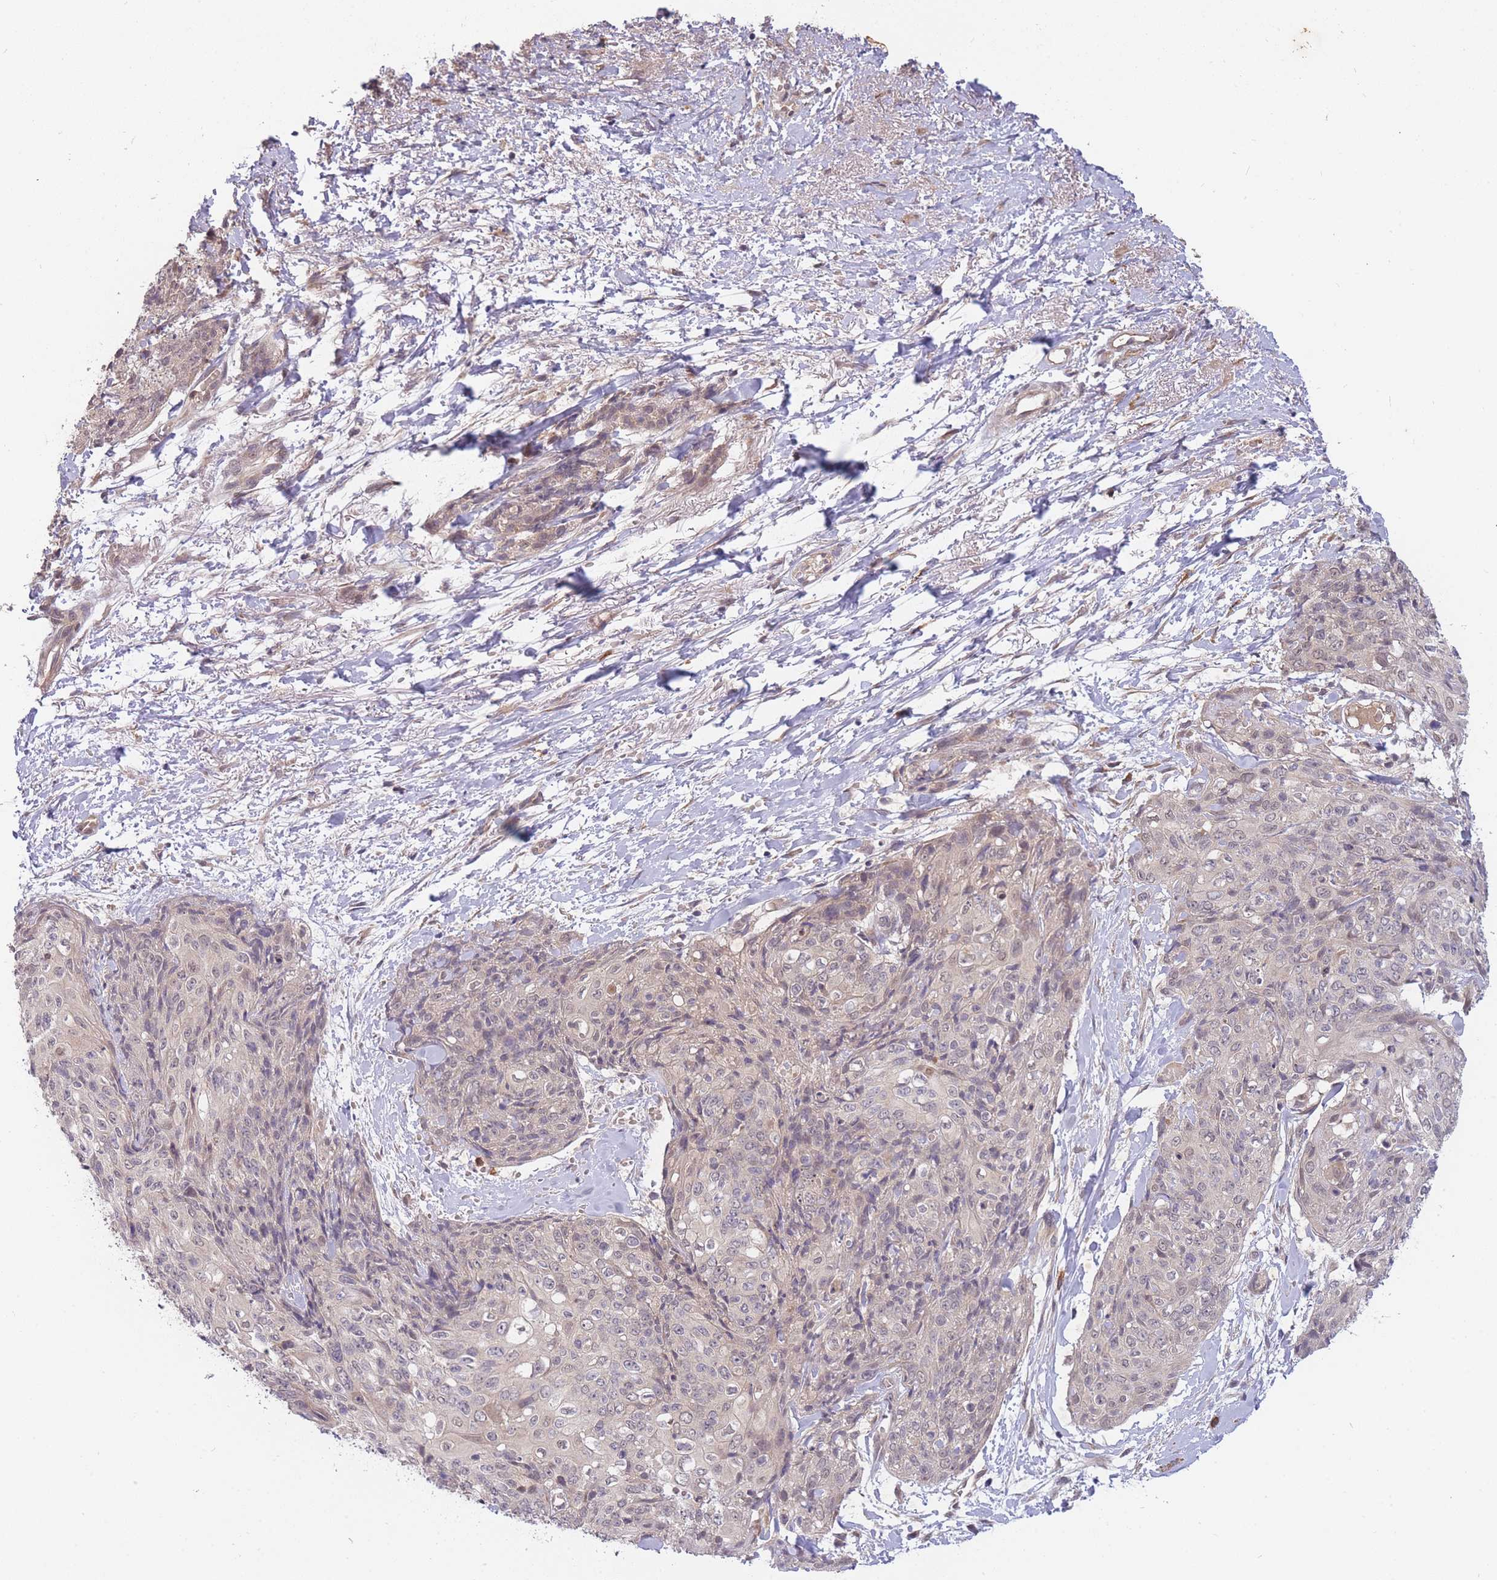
{"staining": {"intensity": "weak", "quantity": "<25%", "location": "nuclear"}, "tissue": "skin cancer", "cell_type": "Tumor cells", "image_type": "cancer", "snomed": [{"axis": "morphology", "description": "Squamous cell carcinoma, NOS"}, {"axis": "topography", "description": "Skin"}, {"axis": "topography", "description": "Vulva"}], "caption": "IHC of skin squamous cell carcinoma exhibits no expression in tumor cells. (IHC, brightfield microscopy, high magnification).", "gene": "SMC6", "patient": {"sex": "female", "age": 85}}